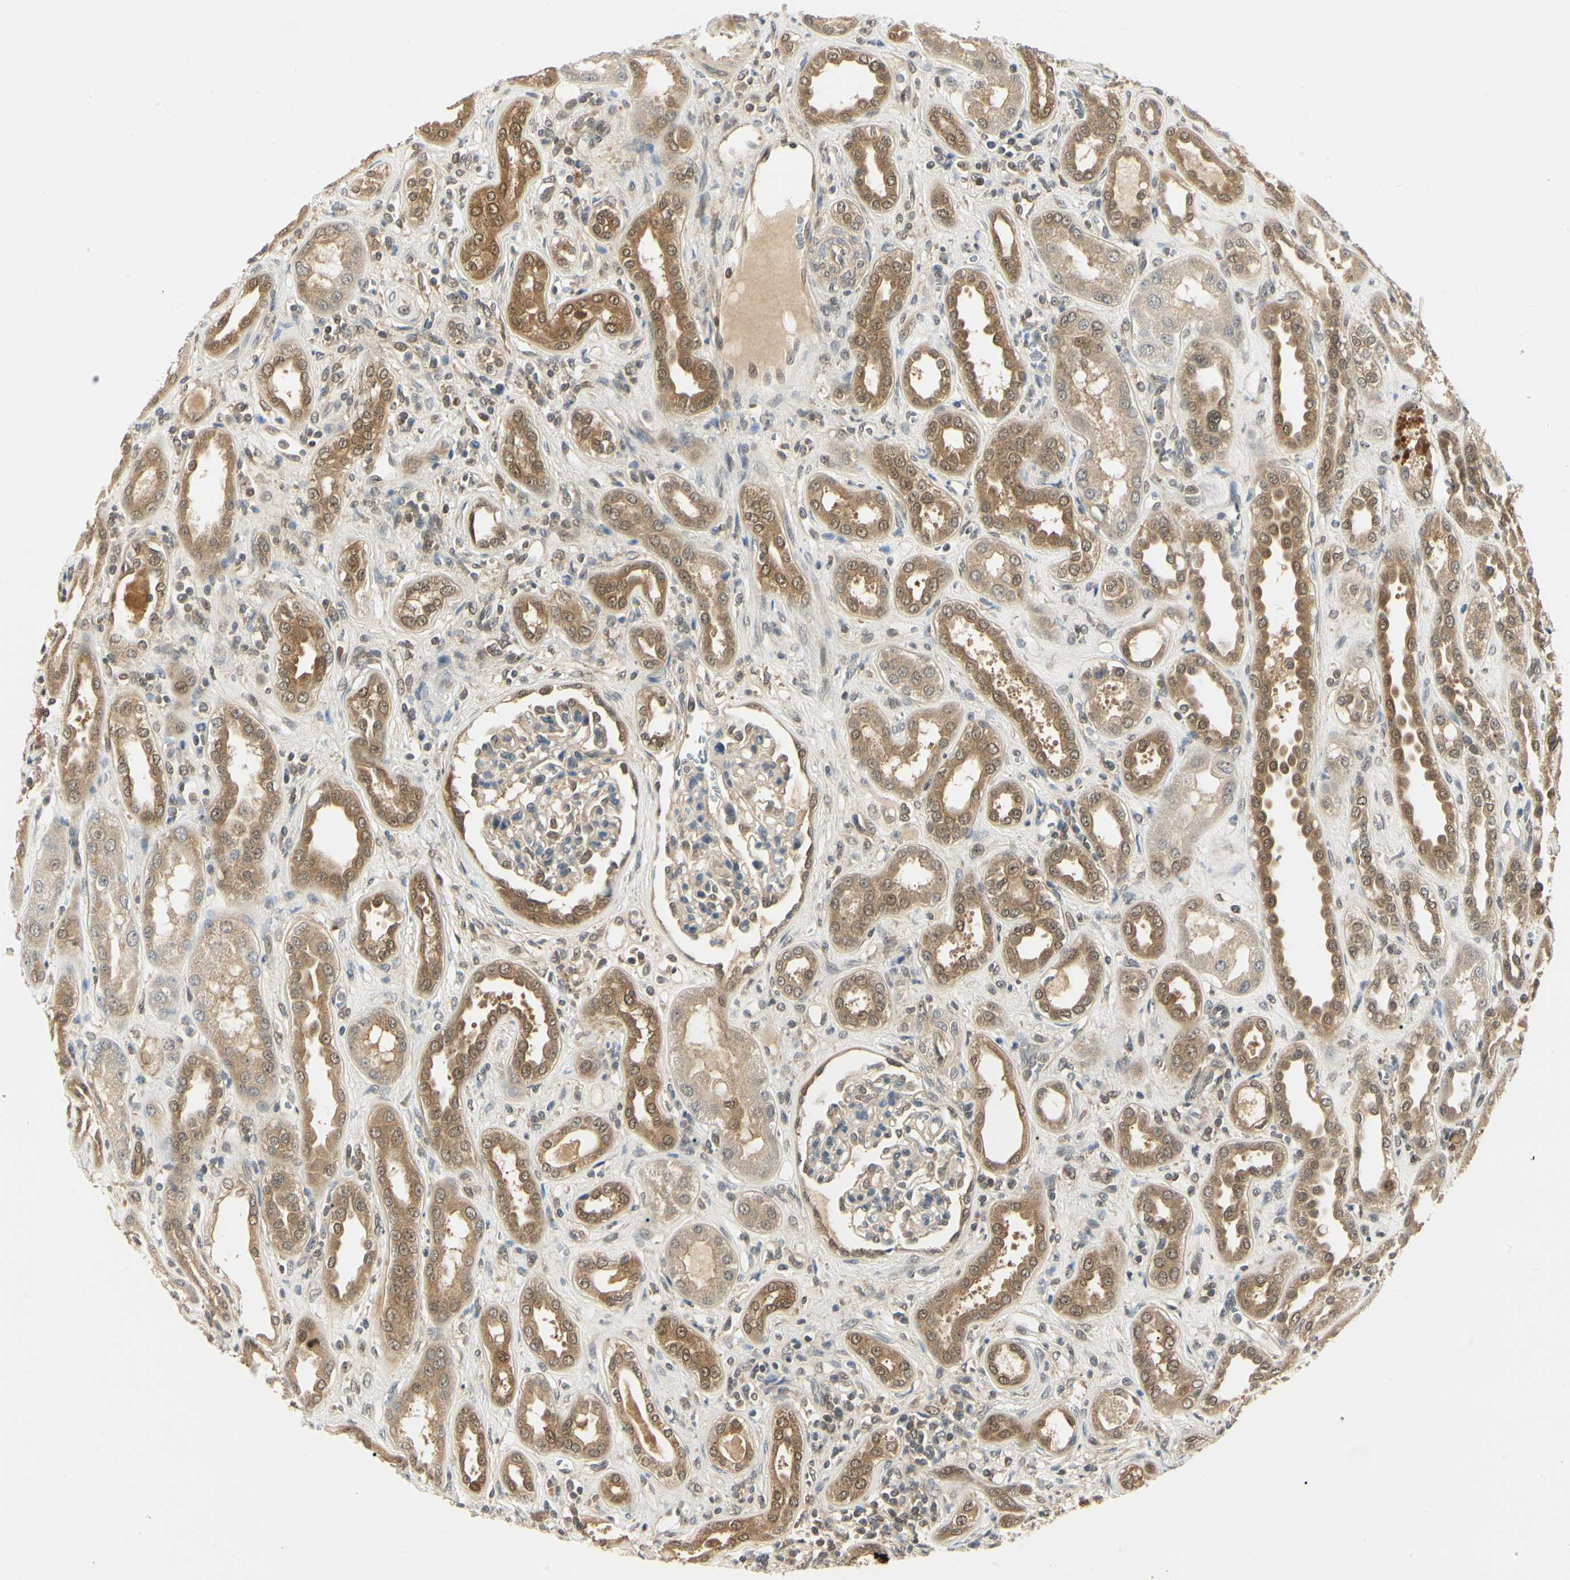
{"staining": {"intensity": "moderate", "quantity": "<25%", "location": "nuclear"}, "tissue": "kidney", "cell_type": "Cells in glomeruli", "image_type": "normal", "snomed": [{"axis": "morphology", "description": "Normal tissue, NOS"}, {"axis": "topography", "description": "Kidney"}], "caption": "A histopathology image of kidney stained for a protein exhibits moderate nuclear brown staining in cells in glomeruli.", "gene": "UBE2Z", "patient": {"sex": "male", "age": 59}}